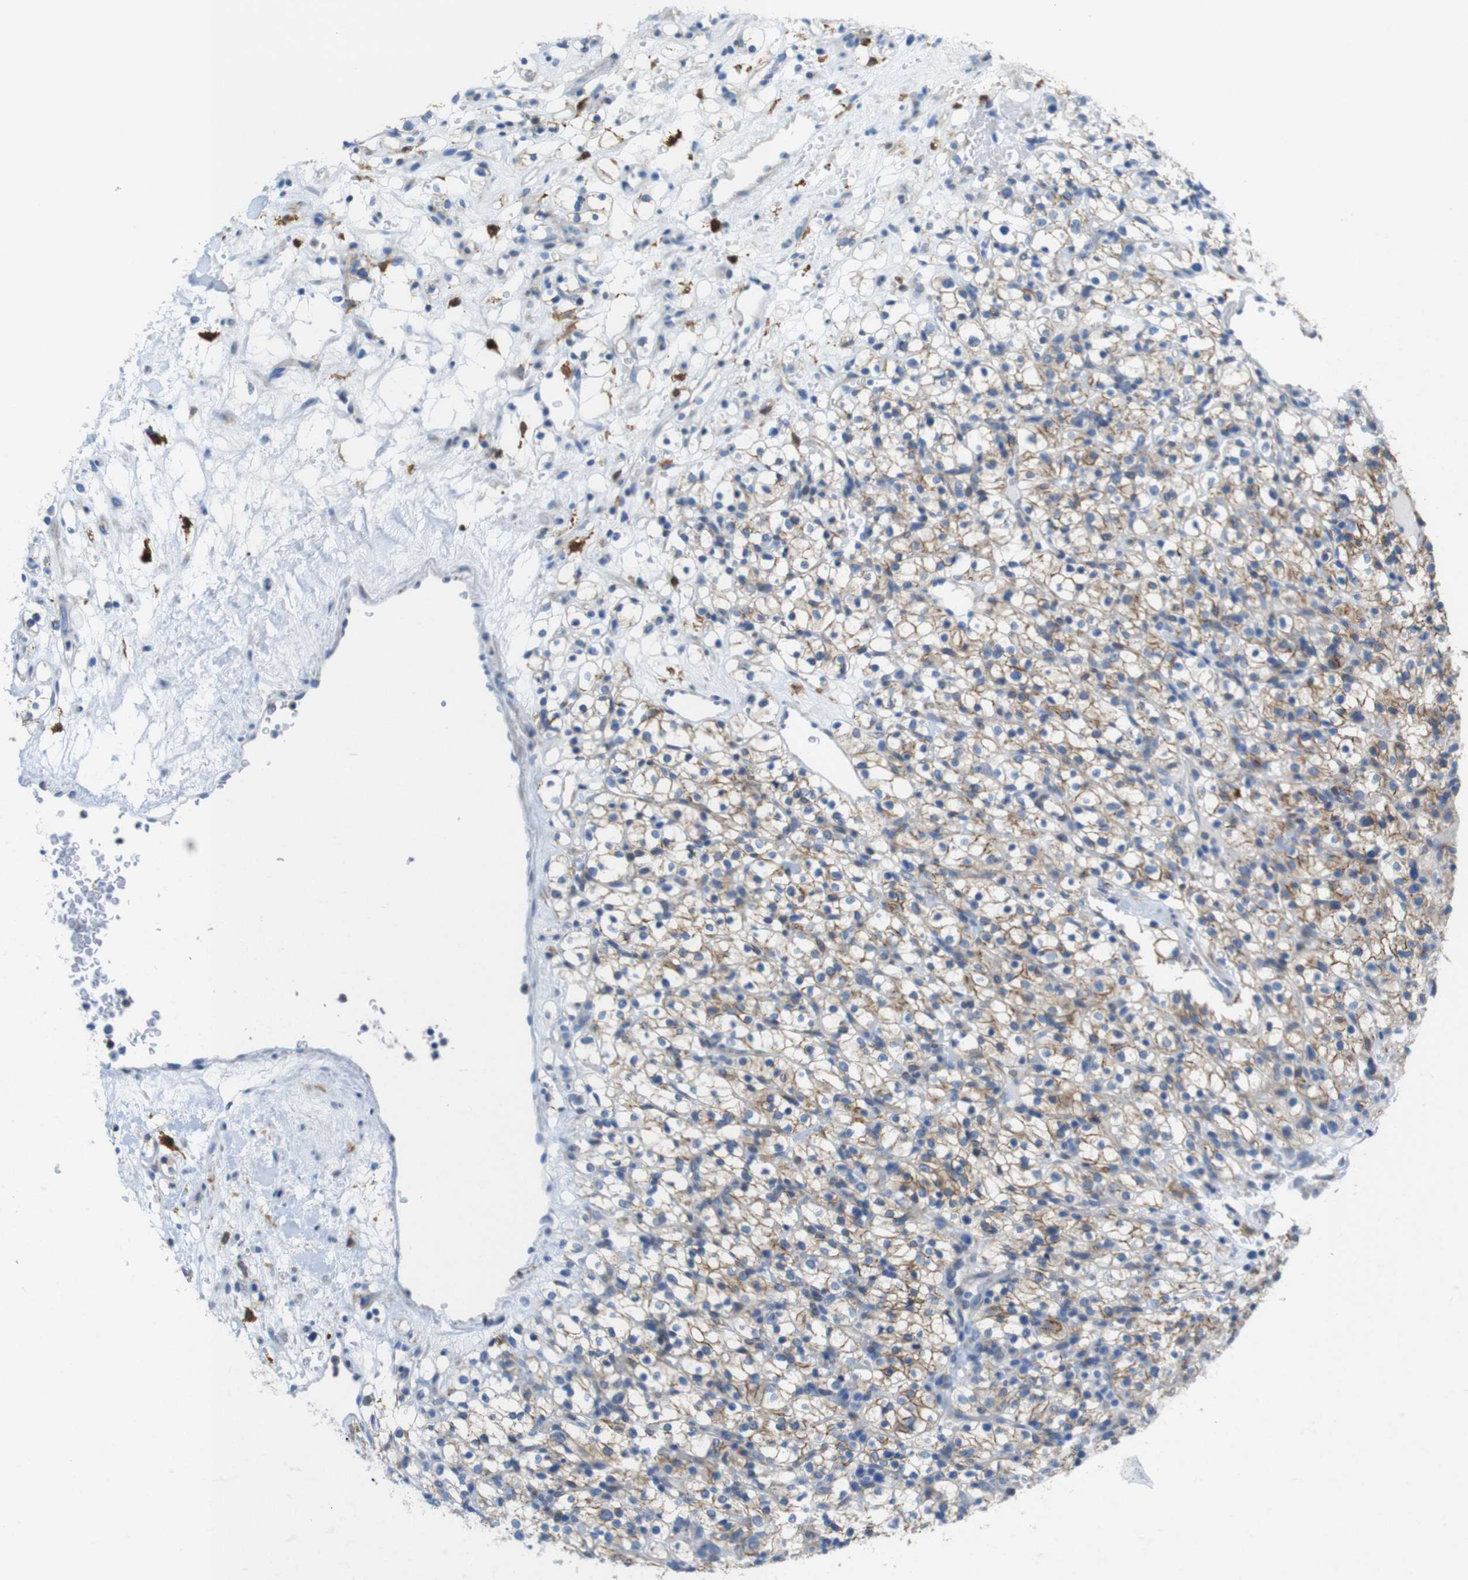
{"staining": {"intensity": "moderate", "quantity": ">75%", "location": "cytoplasmic/membranous"}, "tissue": "renal cancer", "cell_type": "Tumor cells", "image_type": "cancer", "snomed": [{"axis": "morphology", "description": "Normal tissue, NOS"}, {"axis": "morphology", "description": "Adenocarcinoma, NOS"}, {"axis": "topography", "description": "Kidney"}], "caption": "IHC micrograph of neoplastic tissue: human renal cancer (adenocarcinoma) stained using immunohistochemistry demonstrates medium levels of moderate protein expression localized specifically in the cytoplasmic/membranous of tumor cells, appearing as a cytoplasmic/membranous brown color.", "gene": "CLMN", "patient": {"sex": "female", "age": 72}}